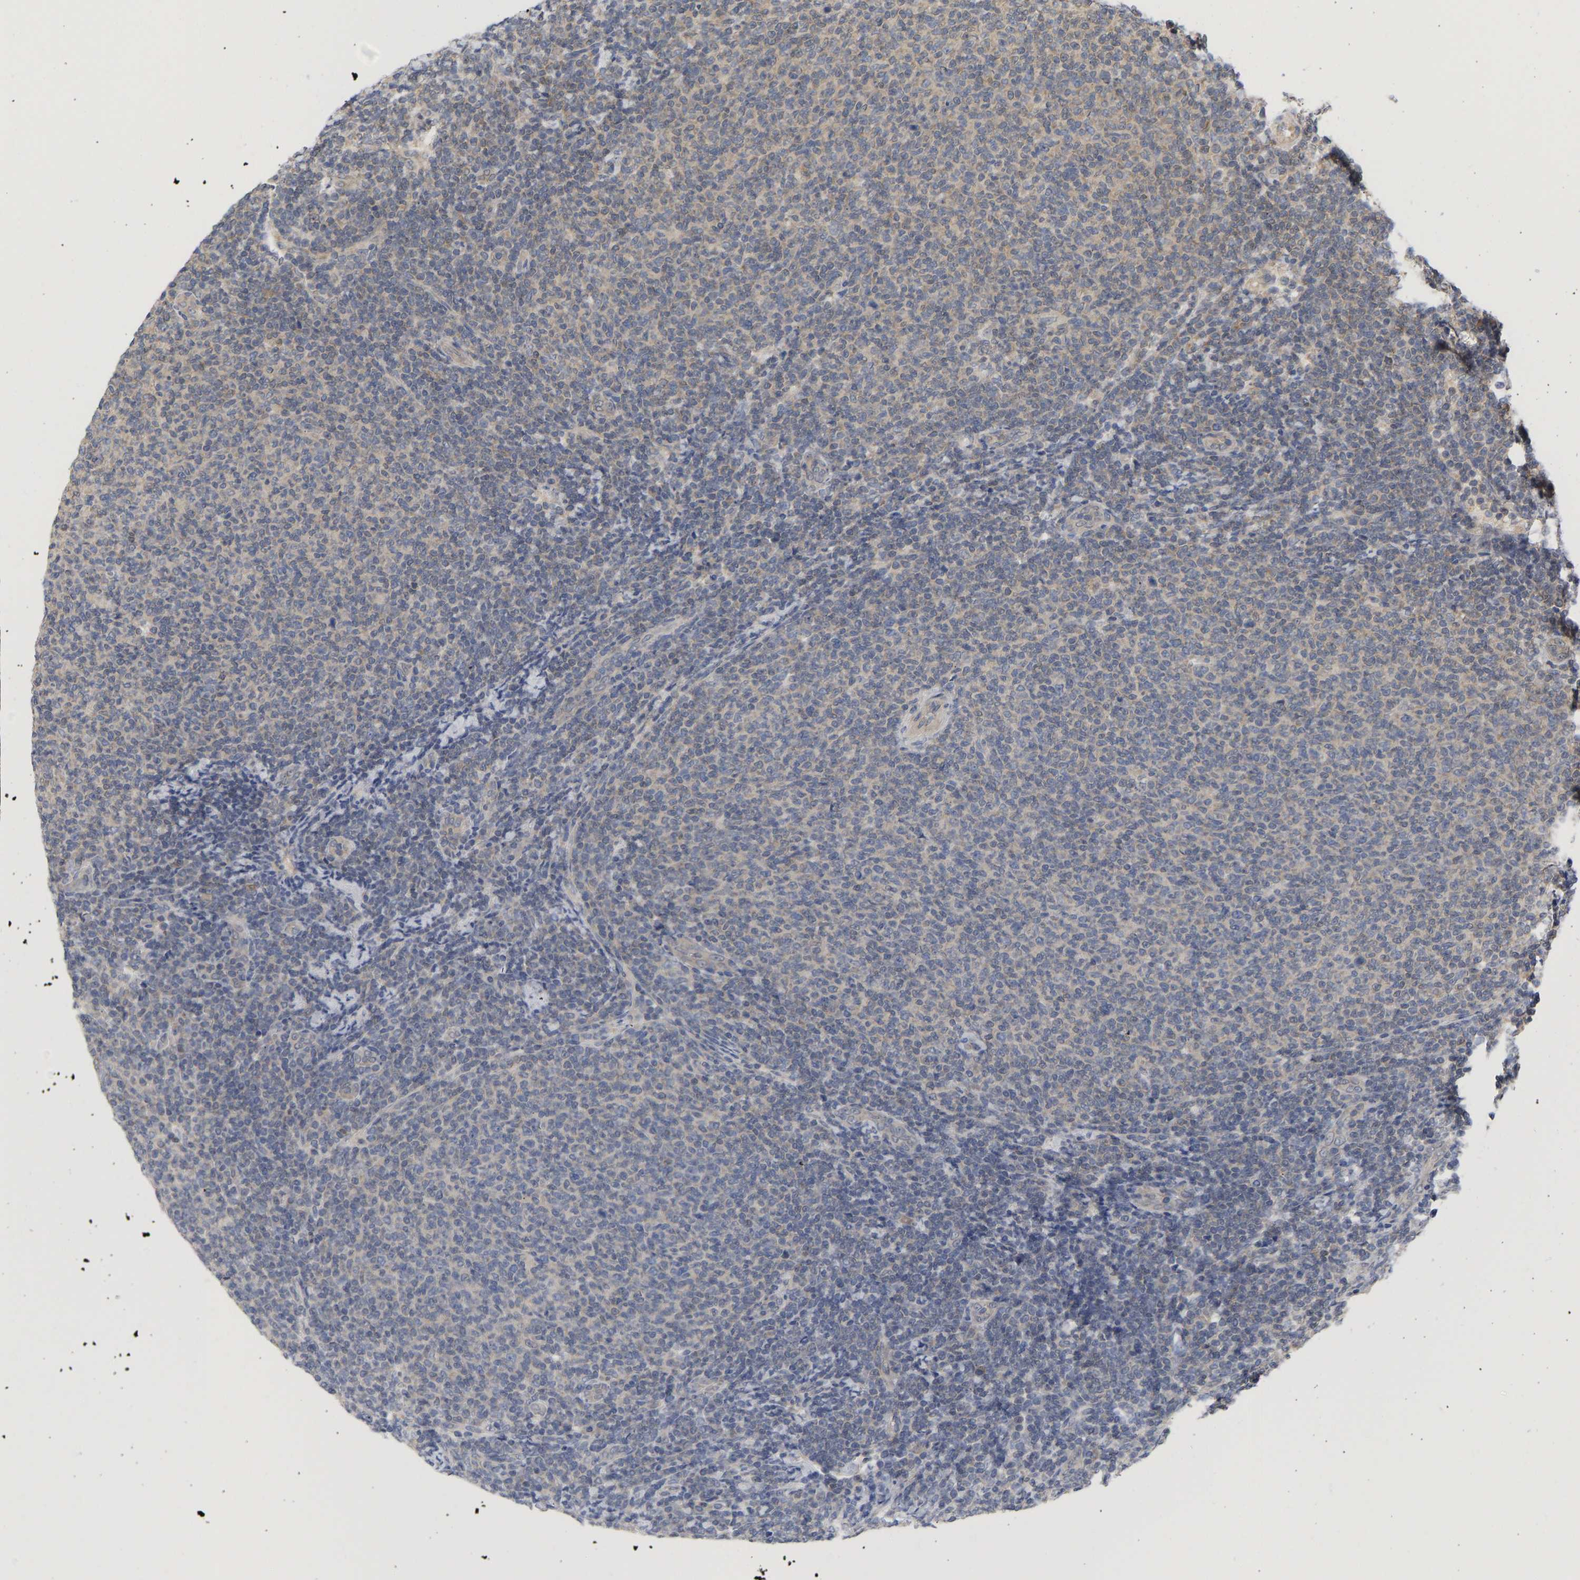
{"staining": {"intensity": "weak", "quantity": "25%-75%", "location": "cytoplasmic/membranous"}, "tissue": "lymphoma", "cell_type": "Tumor cells", "image_type": "cancer", "snomed": [{"axis": "morphology", "description": "Malignant lymphoma, non-Hodgkin's type, Low grade"}, {"axis": "topography", "description": "Lymph node"}], "caption": "Immunohistochemical staining of low-grade malignant lymphoma, non-Hodgkin's type displays low levels of weak cytoplasmic/membranous protein staining in about 25%-75% of tumor cells.", "gene": "MAP2K3", "patient": {"sex": "male", "age": 66}}